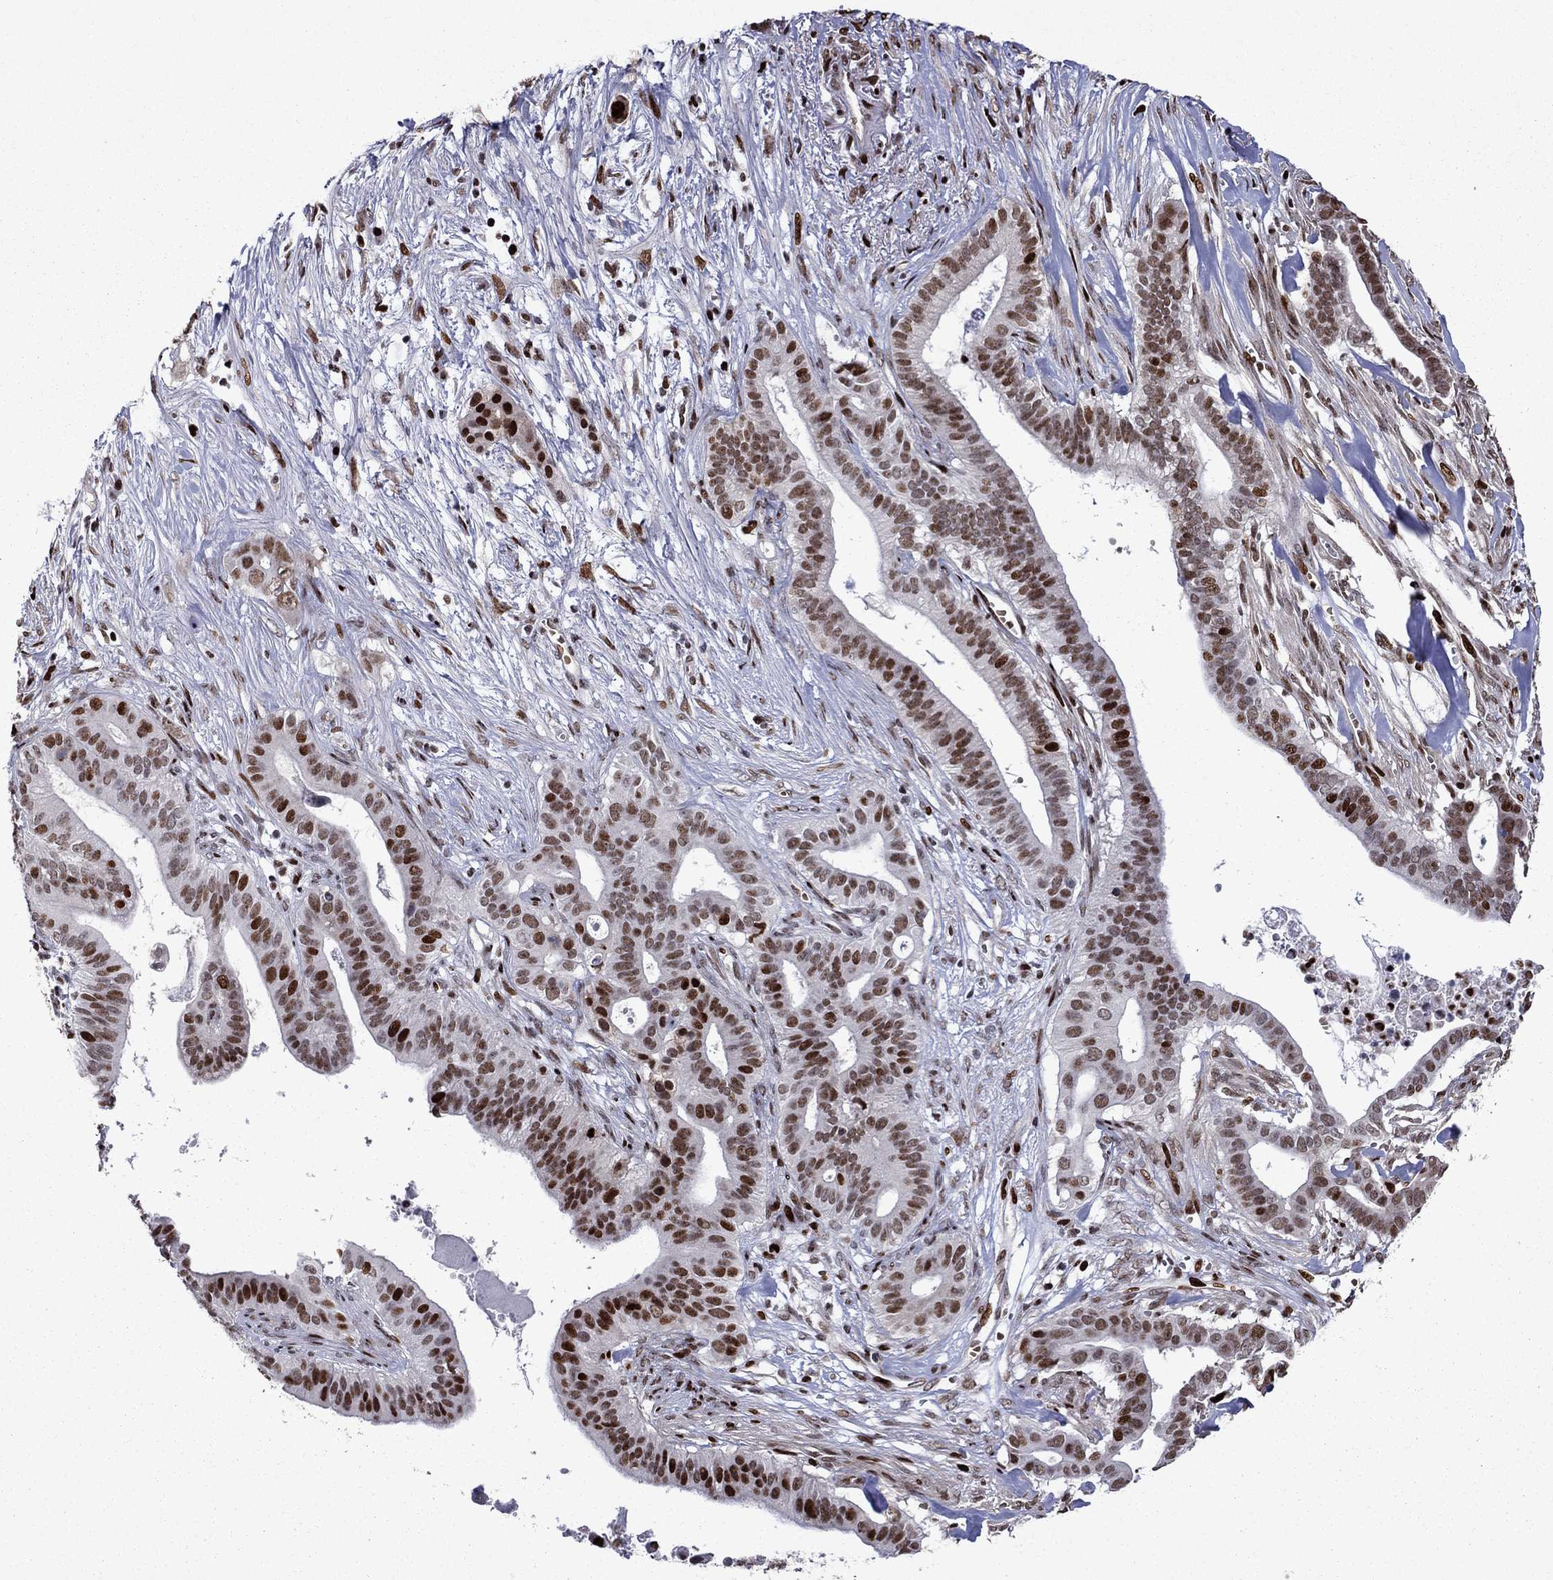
{"staining": {"intensity": "moderate", "quantity": ">75%", "location": "nuclear"}, "tissue": "pancreatic cancer", "cell_type": "Tumor cells", "image_type": "cancer", "snomed": [{"axis": "morphology", "description": "Adenocarcinoma, NOS"}, {"axis": "topography", "description": "Pancreas"}], "caption": "Immunohistochemical staining of pancreatic cancer exhibits medium levels of moderate nuclear protein staining in approximately >75% of tumor cells.", "gene": "LIMK1", "patient": {"sex": "male", "age": 61}}